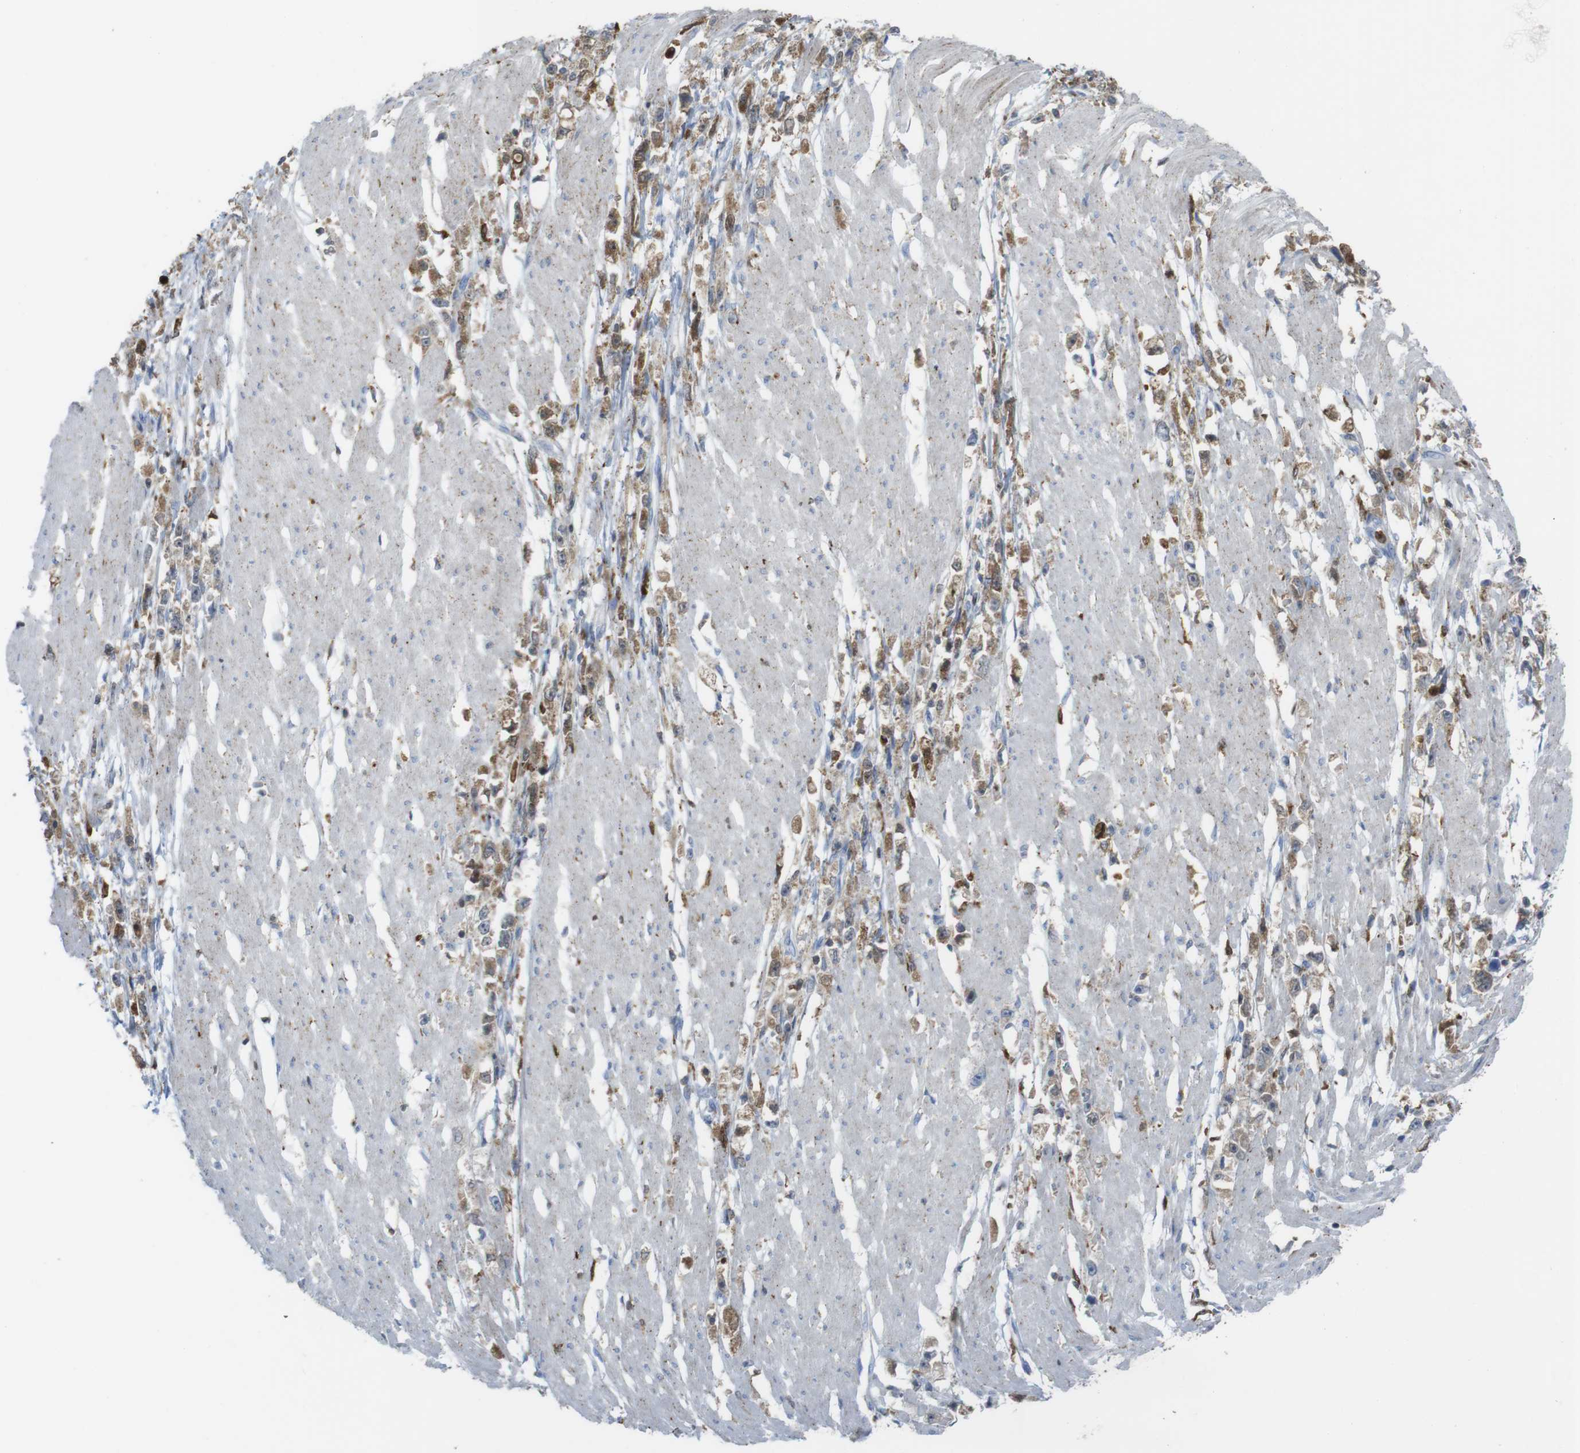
{"staining": {"intensity": "moderate", "quantity": ">75%", "location": "cytoplasmic/membranous"}, "tissue": "stomach cancer", "cell_type": "Tumor cells", "image_type": "cancer", "snomed": [{"axis": "morphology", "description": "Adenocarcinoma, NOS"}, {"axis": "topography", "description": "Stomach"}], "caption": "Immunohistochemical staining of human adenocarcinoma (stomach) exhibits moderate cytoplasmic/membranous protein positivity in approximately >75% of tumor cells.", "gene": "PRKCD", "patient": {"sex": "female", "age": 59}}